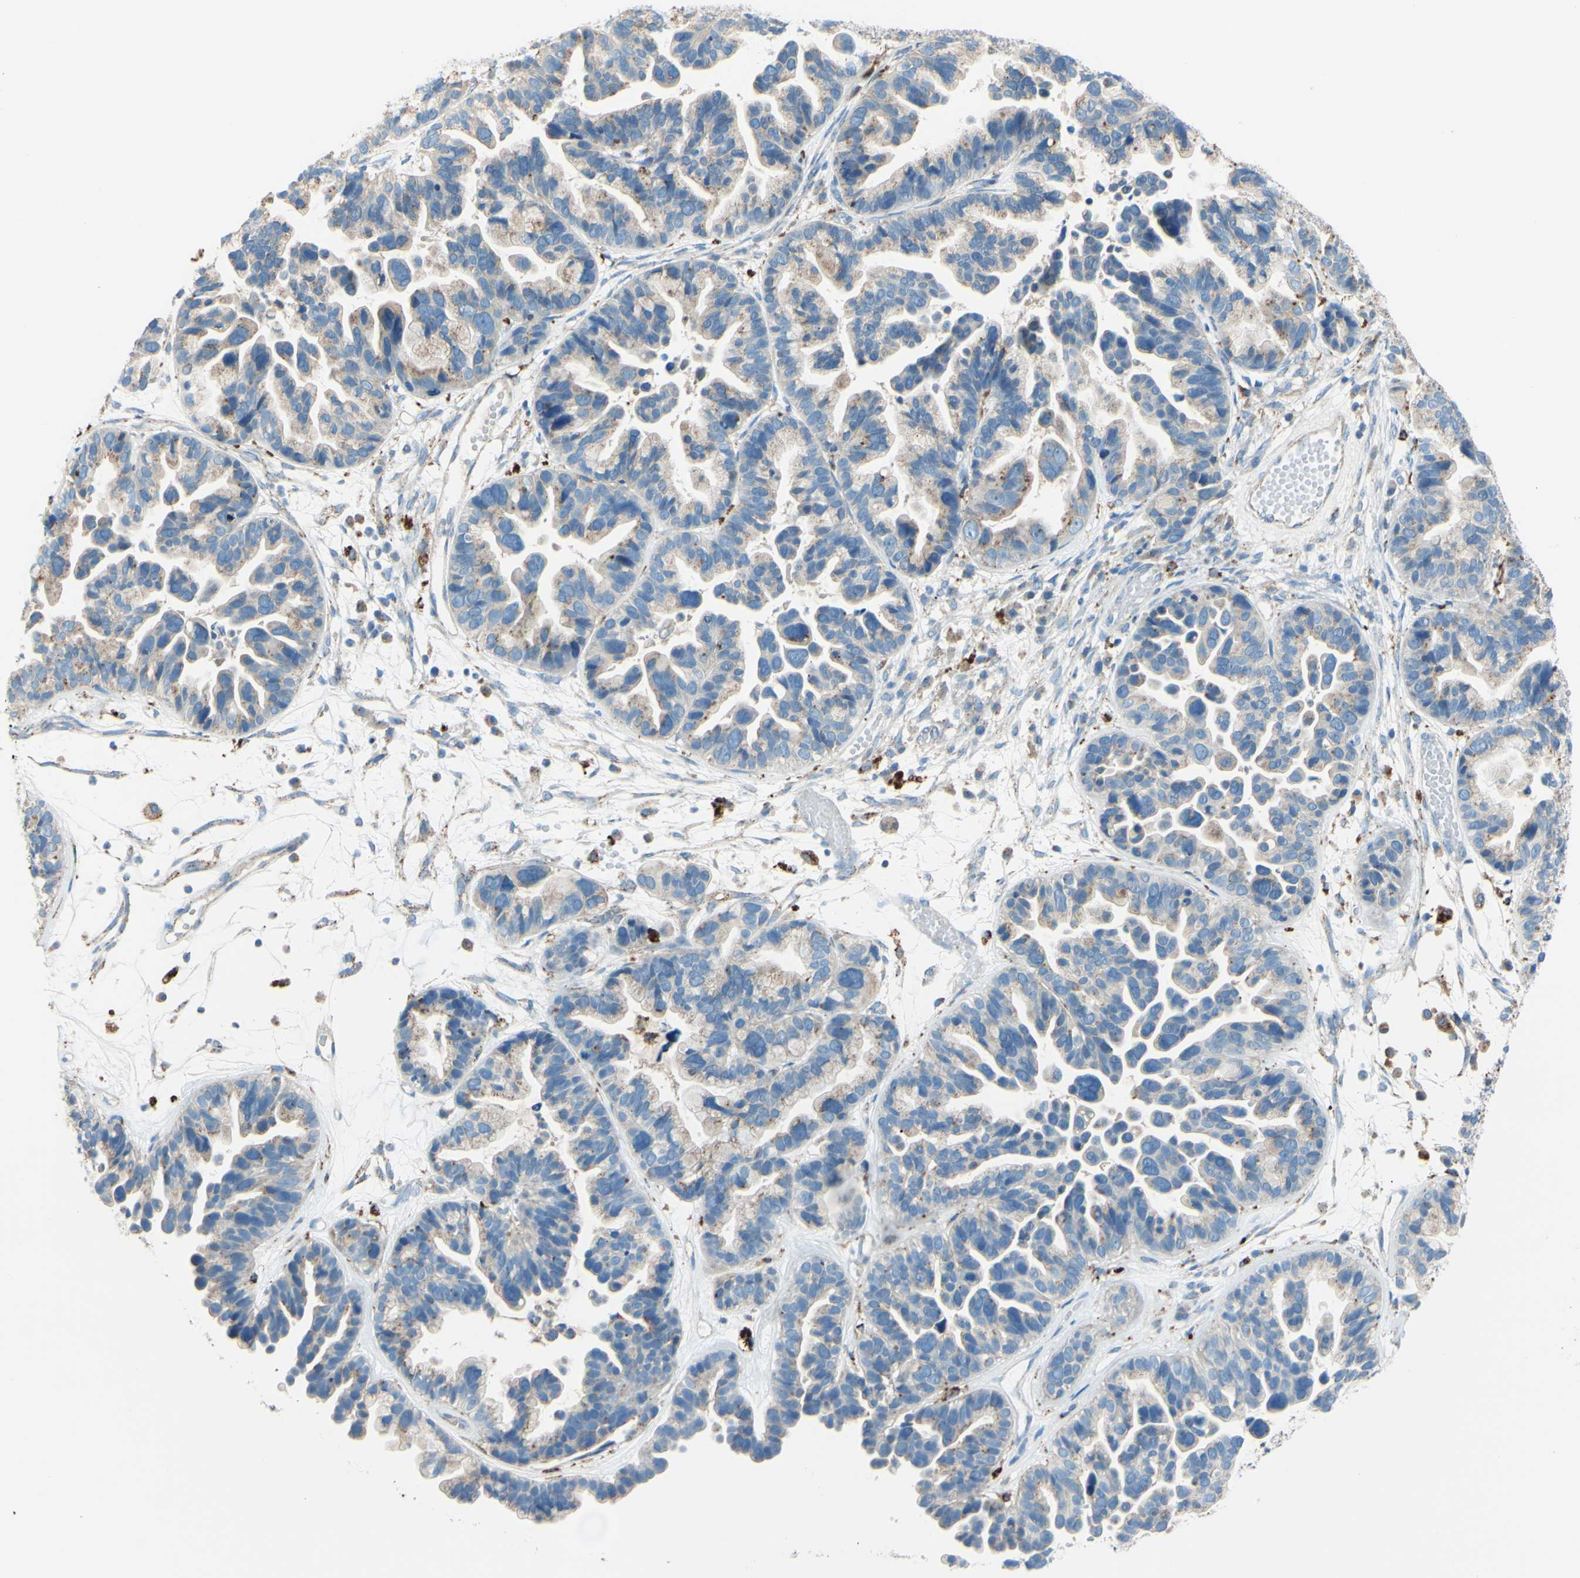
{"staining": {"intensity": "weak", "quantity": ">75%", "location": "cytoplasmic/membranous"}, "tissue": "ovarian cancer", "cell_type": "Tumor cells", "image_type": "cancer", "snomed": [{"axis": "morphology", "description": "Cystadenocarcinoma, serous, NOS"}, {"axis": "topography", "description": "Ovary"}], "caption": "Protein staining of ovarian cancer tissue demonstrates weak cytoplasmic/membranous expression in approximately >75% of tumor cells.", "gene": "CTSD", "patient": {"sex": "female", "age": 56}}